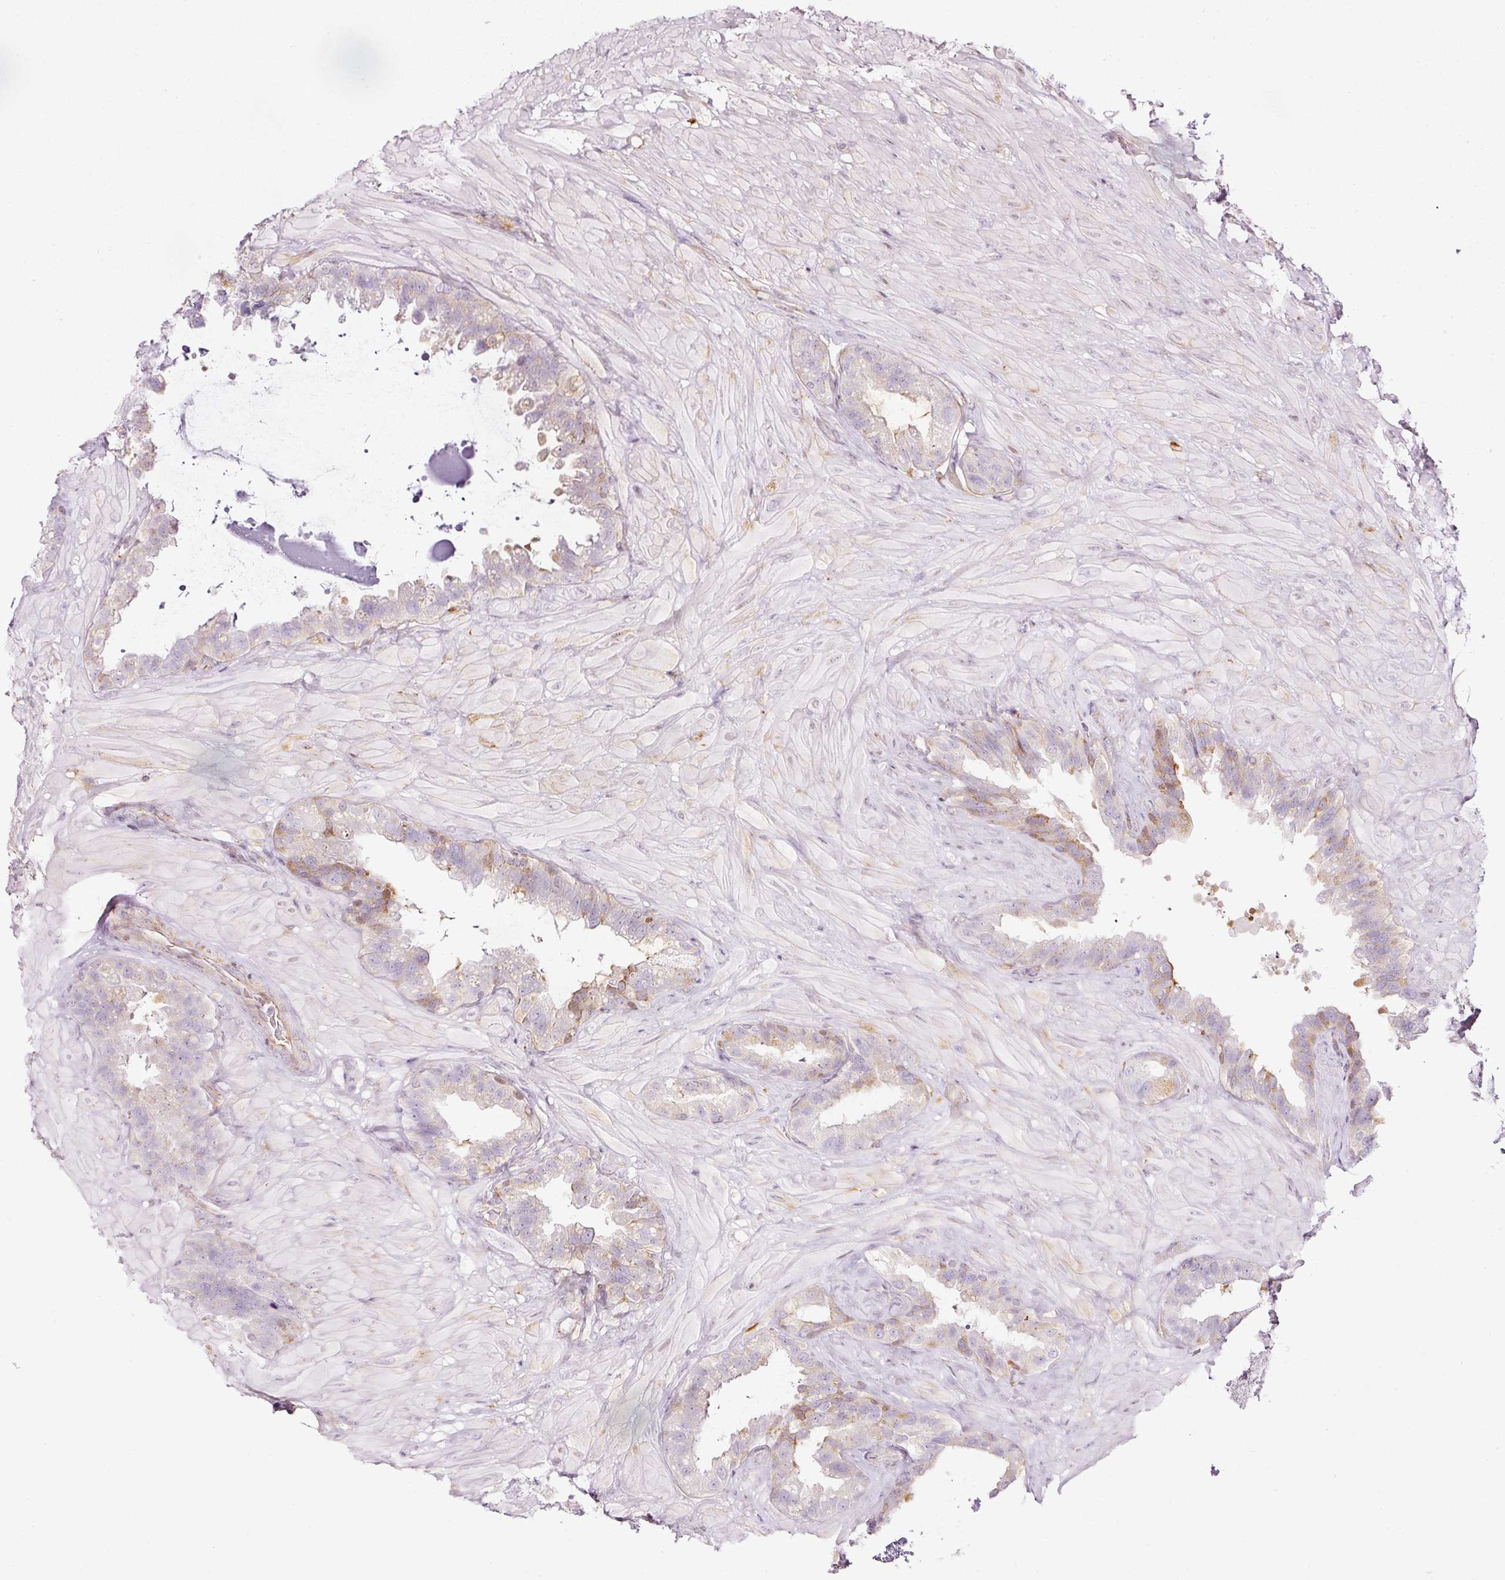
{"staining": {"intensity": "moderate", "quantity": "25%-75%", "location": "cytoplasmic/membranous"}, "tissue": "seminal vesicle", "cell_type": "Glandular cells", "image_type": "normal", "snomed": [{"axis": "morphology", "description": "Normal tissue, NOS"}, {"axis": "topography", "description": "Seminal veicle"}, {"axis": "topography", "description": "Peripheral nerve tissue"}], "caption": "Immunohistochemistry (IHC) of benign seminal vesicle displays medium levels of moderate cytoplasmic/membranous positivity in about 25%-75% of glandular cells.", "gene": "SCNM1", "patient": {"sex": "male", "age": 76}}